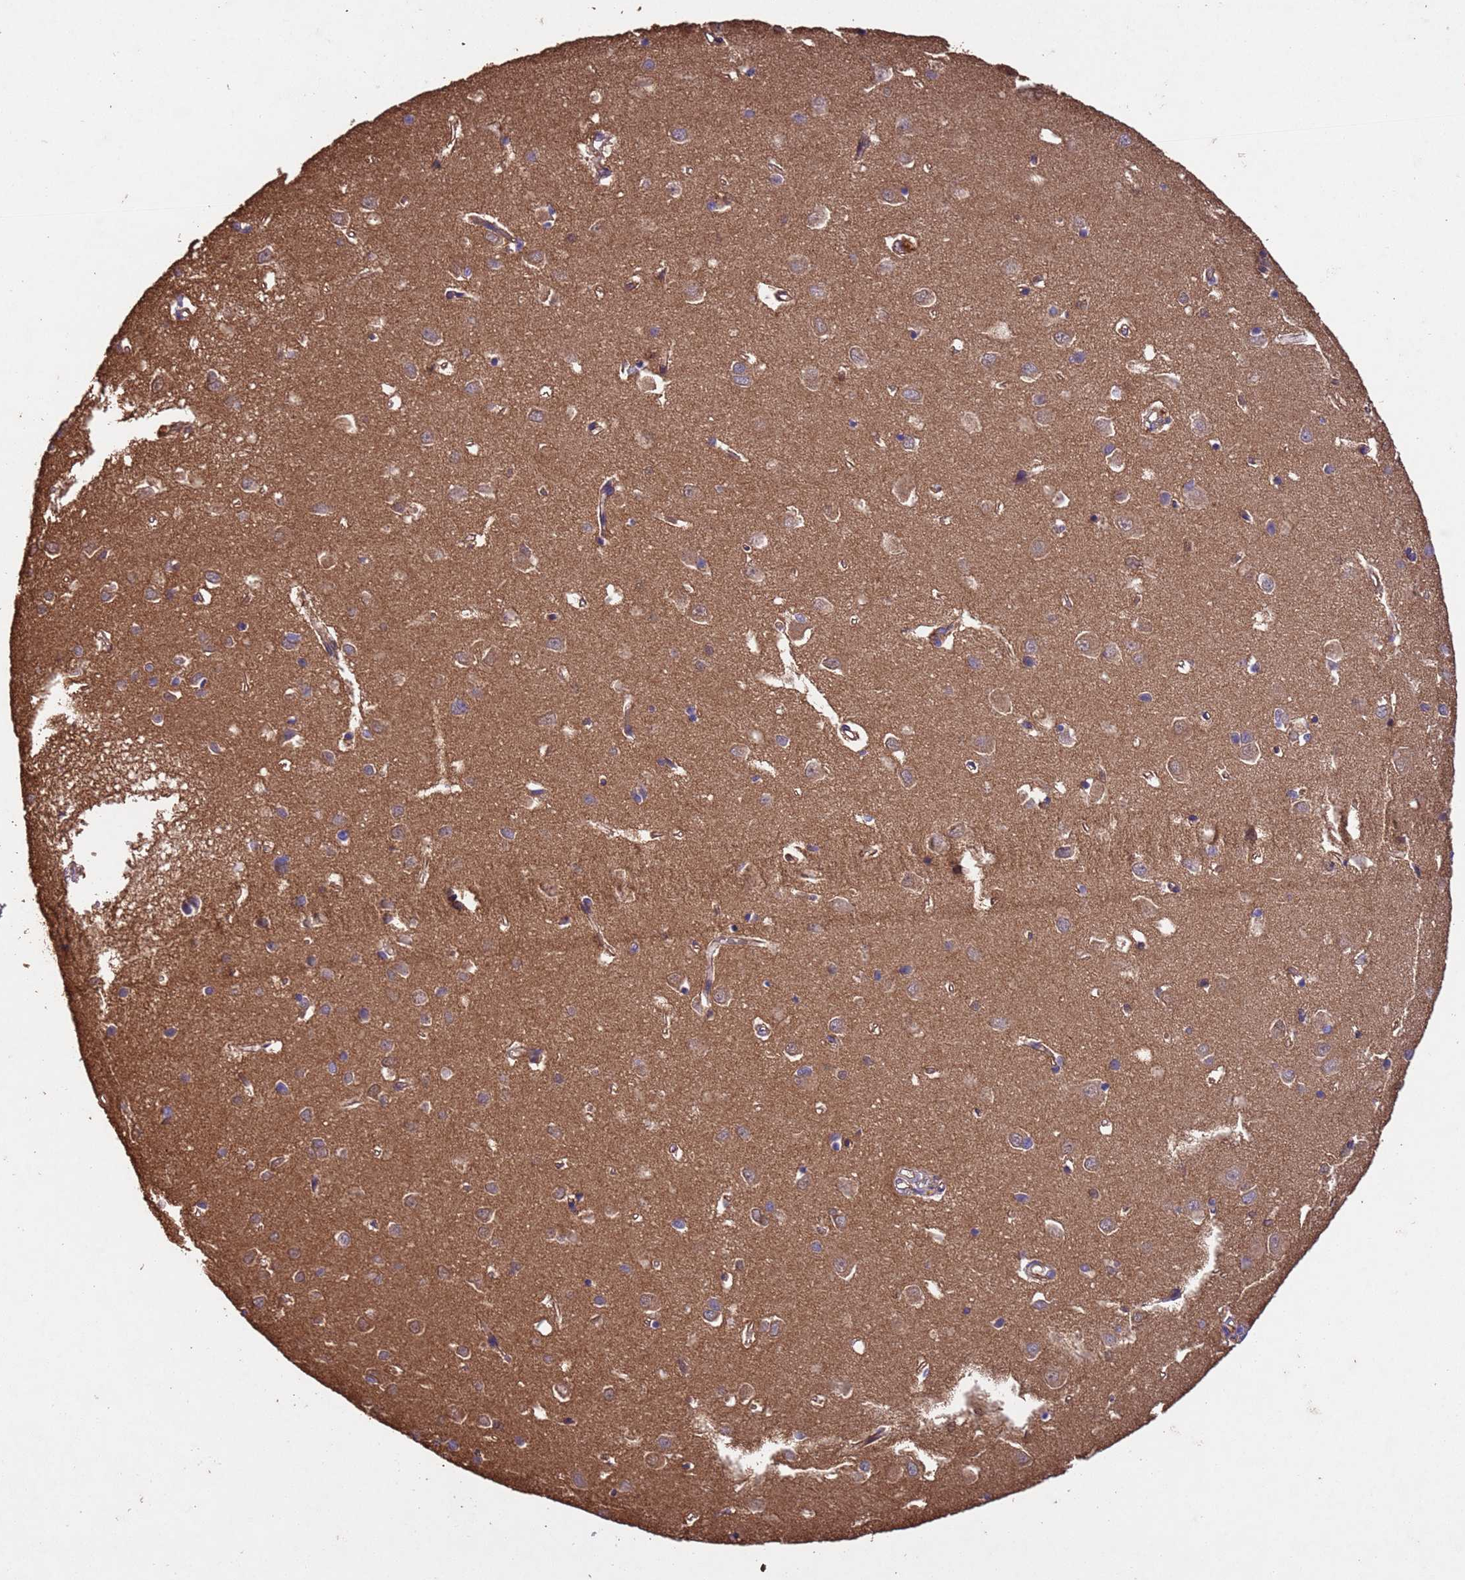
{"staining": {"intensity": "moderate", "quantity": "25%-75%", "location": "cytoplasmic/membranous"}, "tissue": "cerebral cortex", "cell_type": "Endothelial cells", "image_type": "normal", "snomed": [{"axis": "morphology", "description": "Normal tissue, NOS"}, {"axis": "topography", "description": "Cerebral cortex"}], "caption": "IHC micrograph of unremarkable cerebral cortex: cerebral cortex stained using immunohistochemistry (IHC) shows medium levels of moderate protein expression localized specifically in the cytoplasmic/membranous of endothelial cells, appearing as a cytoplasmic/membranous brown color.", "gene": "MTX3", "patient": {"sex": "female", "age": 64}}